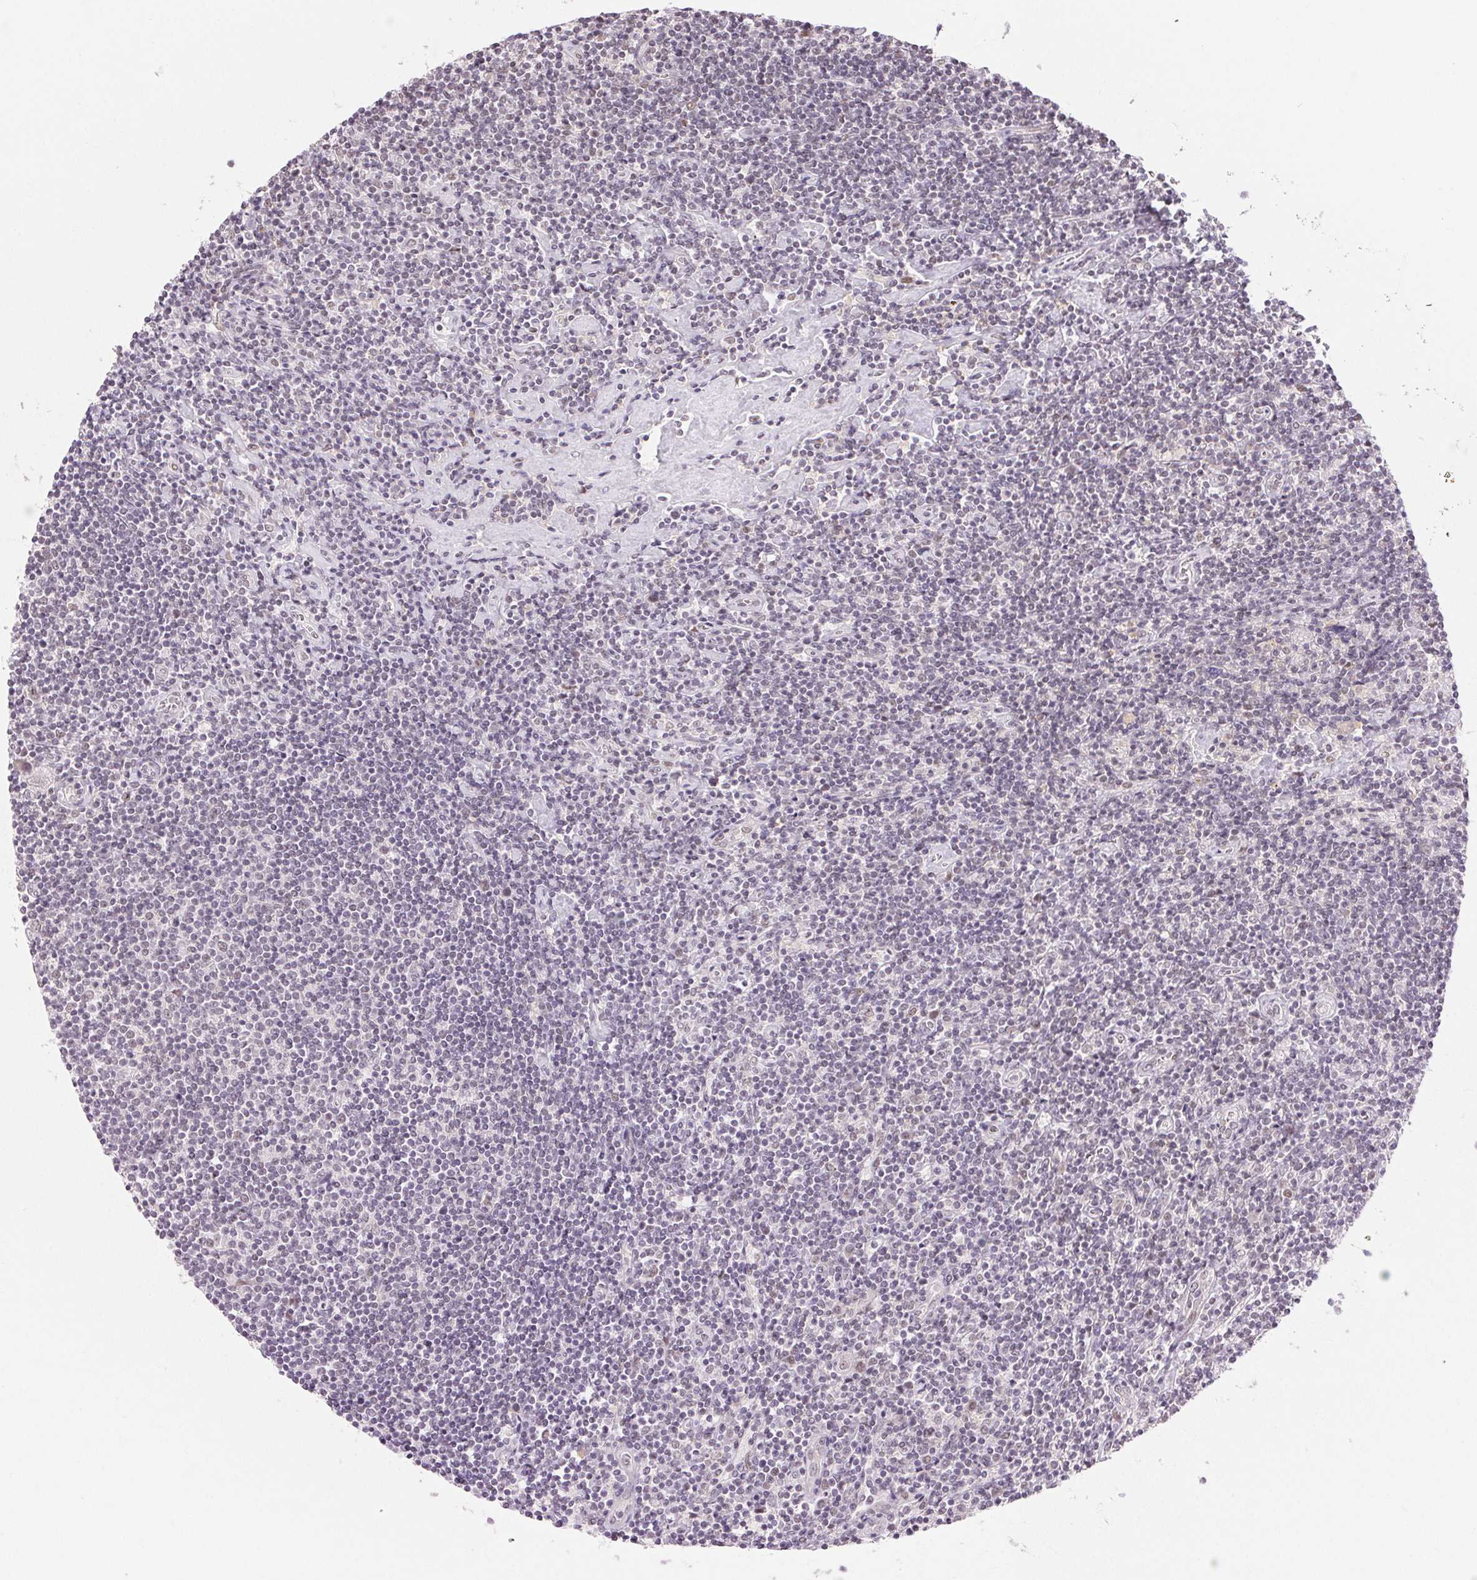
{"staining": {"intensity": "weak", "quantity": "<25%", "location": "nuclear"}, "tissue": "lymphoma", "cell_type": "Tumor cells", "image_type": "cancer", "snomed": [{"axis": "morphology", "description": "Hodgkin's disease, NOS"}, {"axis": "topography", "description": "Lymph node"}], "caption": "This is an IHC image of lymphoma. There is no staining in tumor cells.", "gene": "PRPF18", "patient": {"sex": "male", "age": 40}}